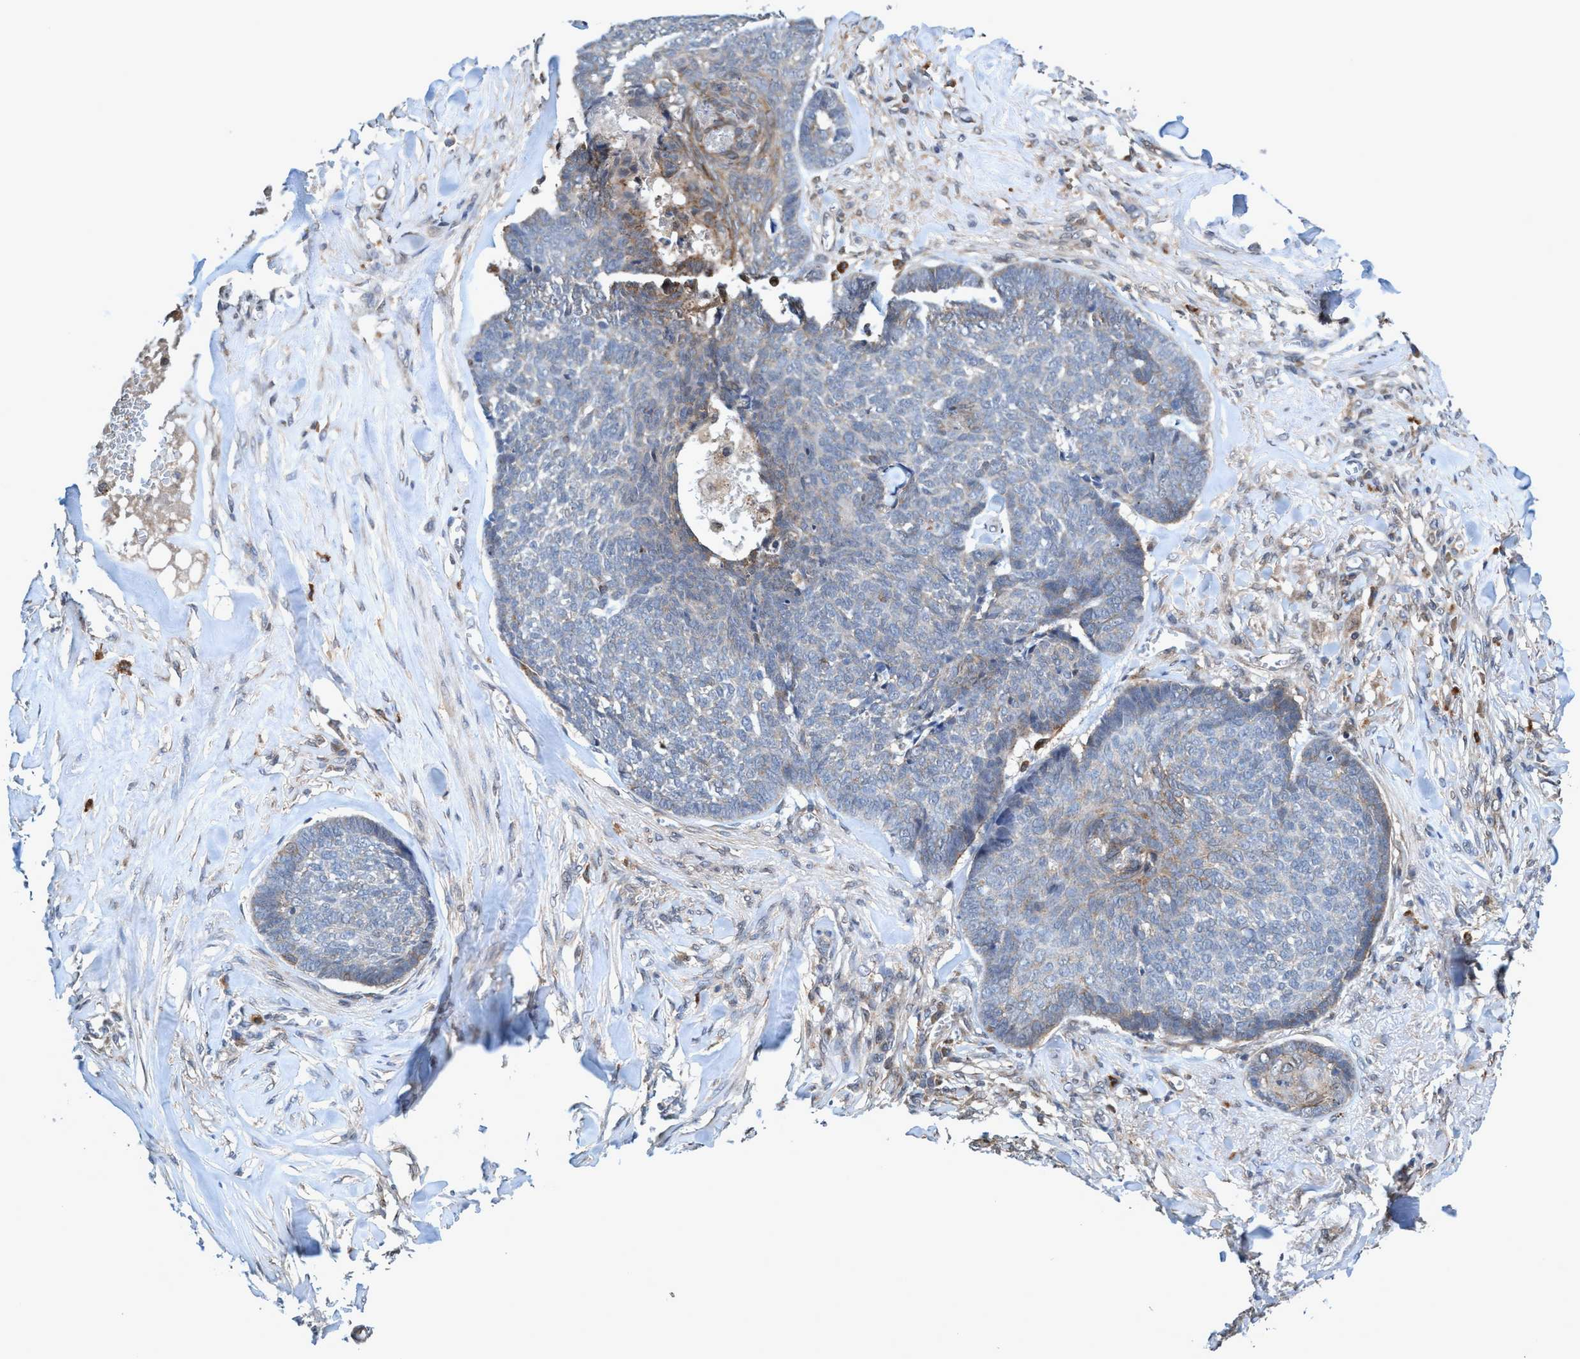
{"staining": {"intensity": "negative", "quantity": "none", "location": "none"}, "tissue": "skin cancer", "cell_type": "Tumor cells", "image_type": "cancer", "snomed": [{"axis": "morphology", "description": "Basal cell carcinoma"}, {"axis": "topography", "description": "Skin"}], "caption": "An immunohistochemistry (IHC) image of skin cancer is shown. There is no staining in tumor cells of skin cancer.", "gene": "TRIM65", "patient": {"sex": "male", "age": 84}}